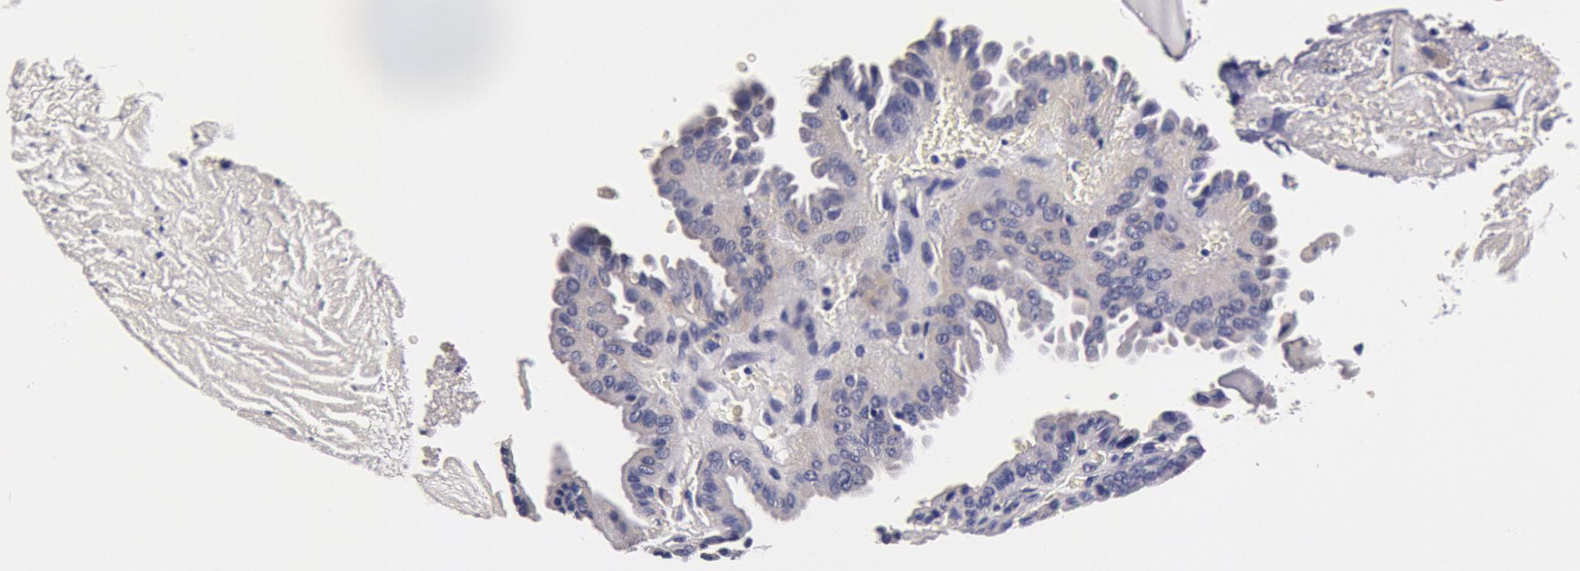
{"staining": {"intensity": "negative", "quantity": "none", "location": "none"}, "tissue": "thyroid cancer", "cell_type": "Tumor cells", "image_type": "cancer", "snomed": [{"axis": "morphology", "description": "Papillary adenocarcinoma, NOS"}, {"axis": "topography", "description": "Thyroid gland"}], "caption": "Immunohistochemical staining of thyroid papillary adenocarcinoma exhibits no significant staining in tumor cells.", "gene": "CCDC22", "patient": {"sex": "male", "age": 87}}